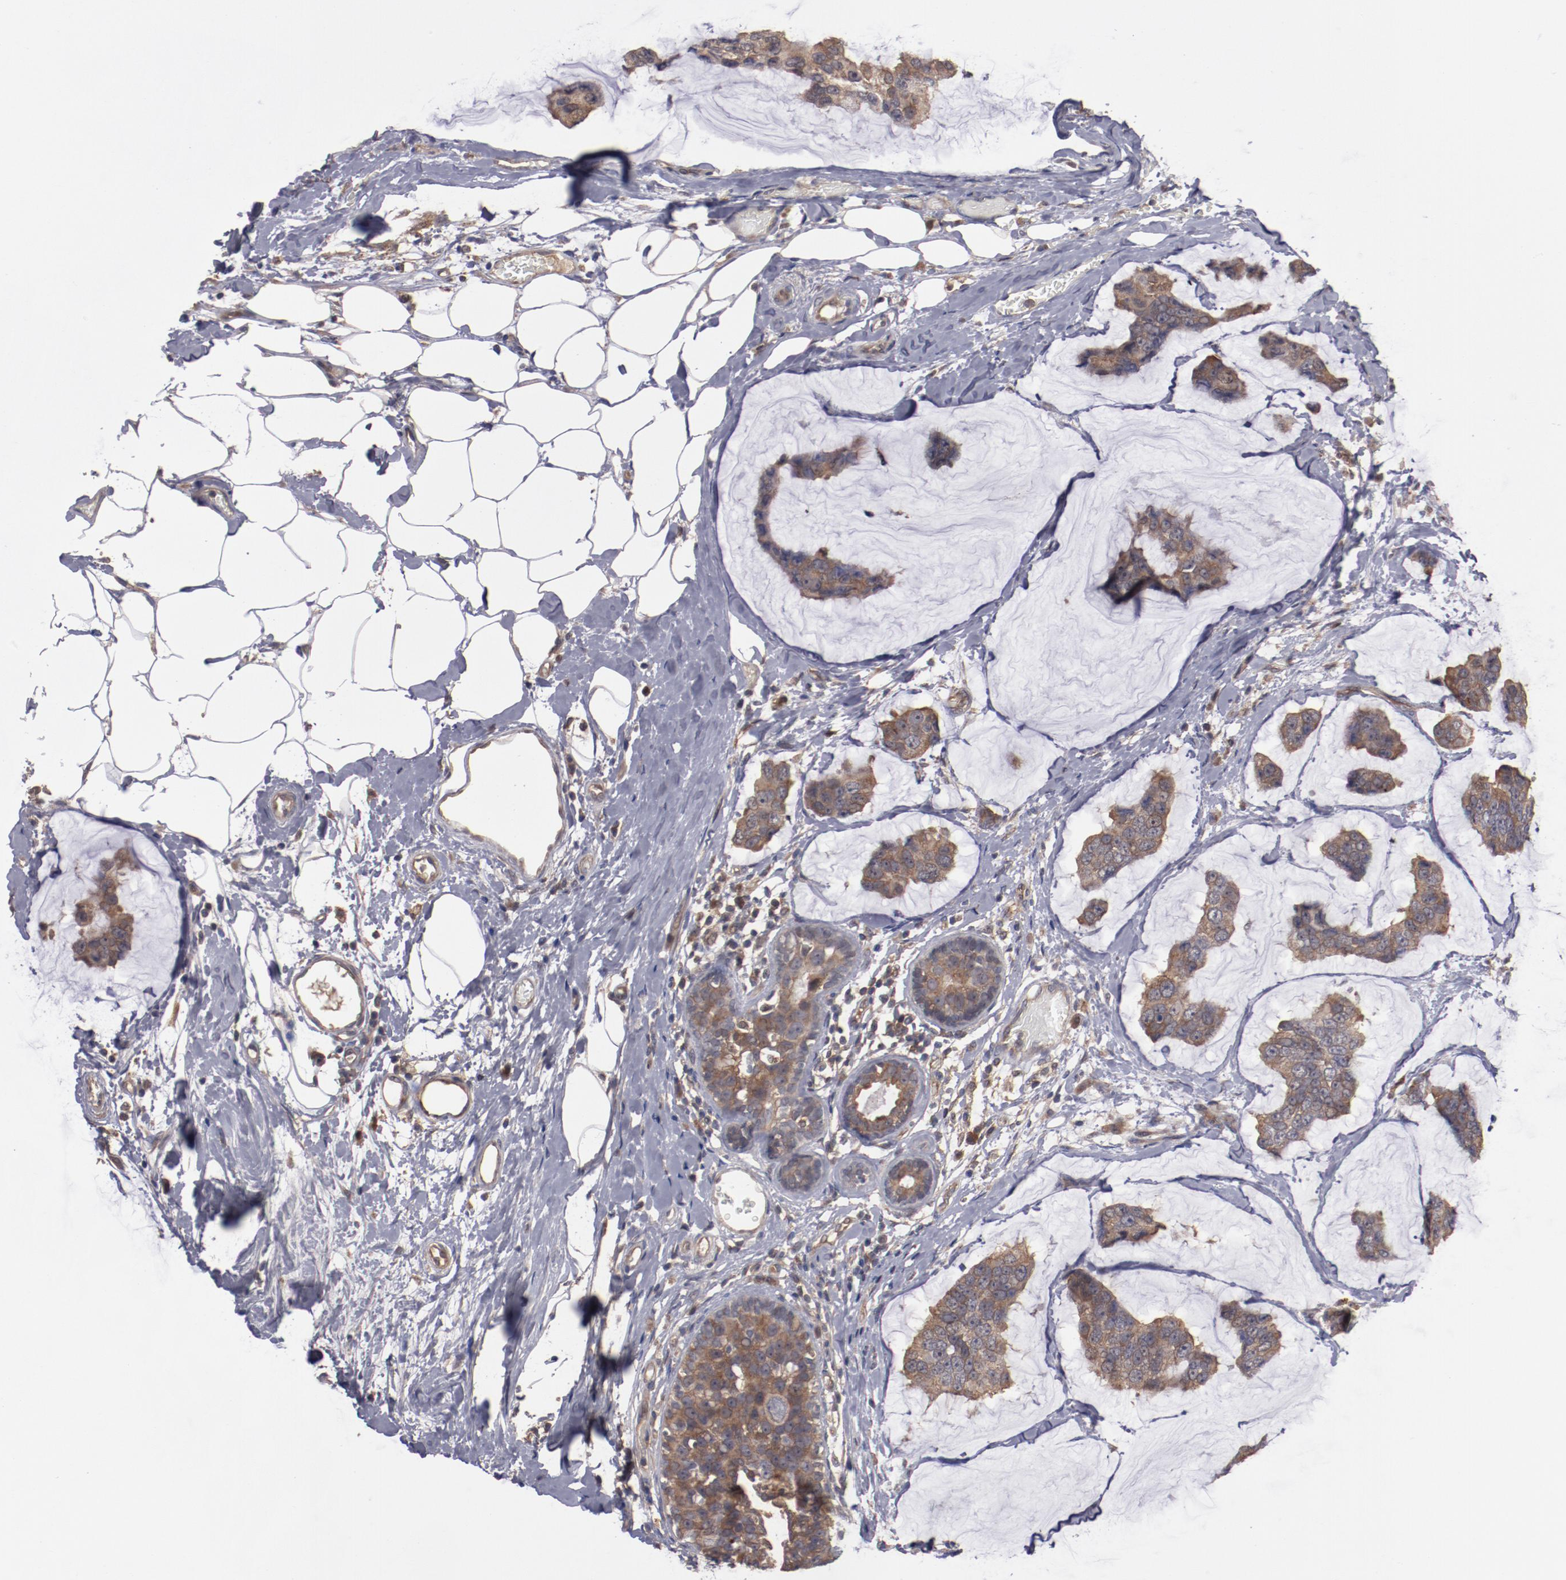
{"staining": {"intensity": "moderate", "quantity": ">75%", "location": "cytoplasmic/membranous"}, "tissue": "breast cancer", "cell_type": "Tumor cells", "image_type": "cancer", "snomed": [{"axis": "morphology", "description": "Normal tissue, NOS"}, {"axis": "morphology", "description": "Duct carcinoma"}, {"axis": "topography", "description": "Breast"}], "caption": "A photomicrograph showing moderate cytoplasmic/membranous staining in about >75% of tumor cells in breast infiltrating ductal carcinoma, as visualized by brown immunohistochemical staining.", "gene": "DNAAF2", "patient": {"sex": "female", "age": 50}}